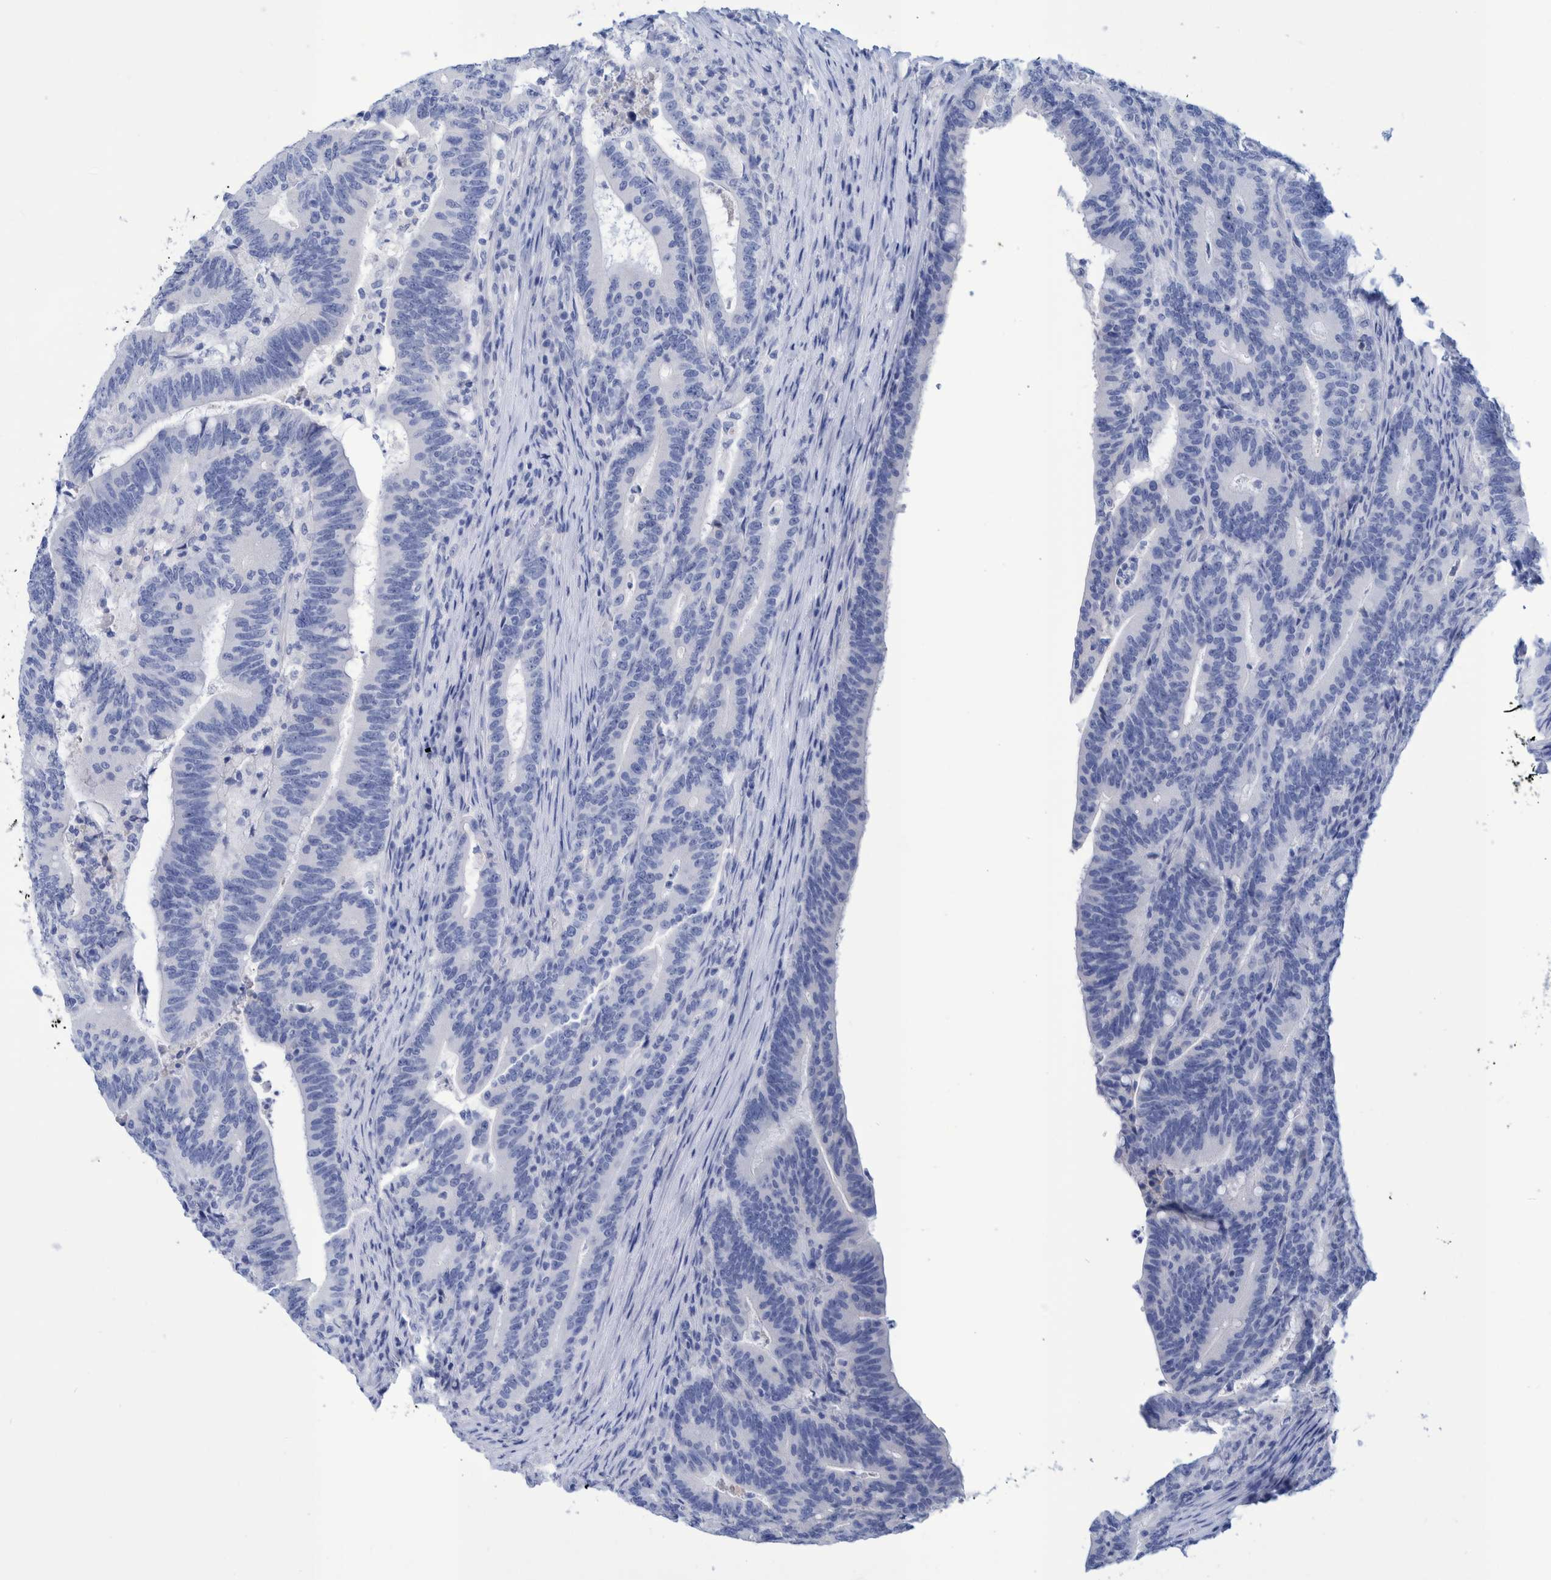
{"staining": {"intensity": "negative", "quantity": "none", "location": "none"}, "tissue": "colorectal cancer", "cell_type": "Tumor cells", "image_type": "cancer", "snomed": [{"axis": "morphology", "description": "Adenocarcinoma, NOS"}, {"axis": "topography", "description": "Colon"}], "caption": "This is an immunohistochemistry (IHC) image of colorectal cancer. There is no staining in tumor cells.", "gene": "PERP", "patient": {"sex": "female", "age": 66}}